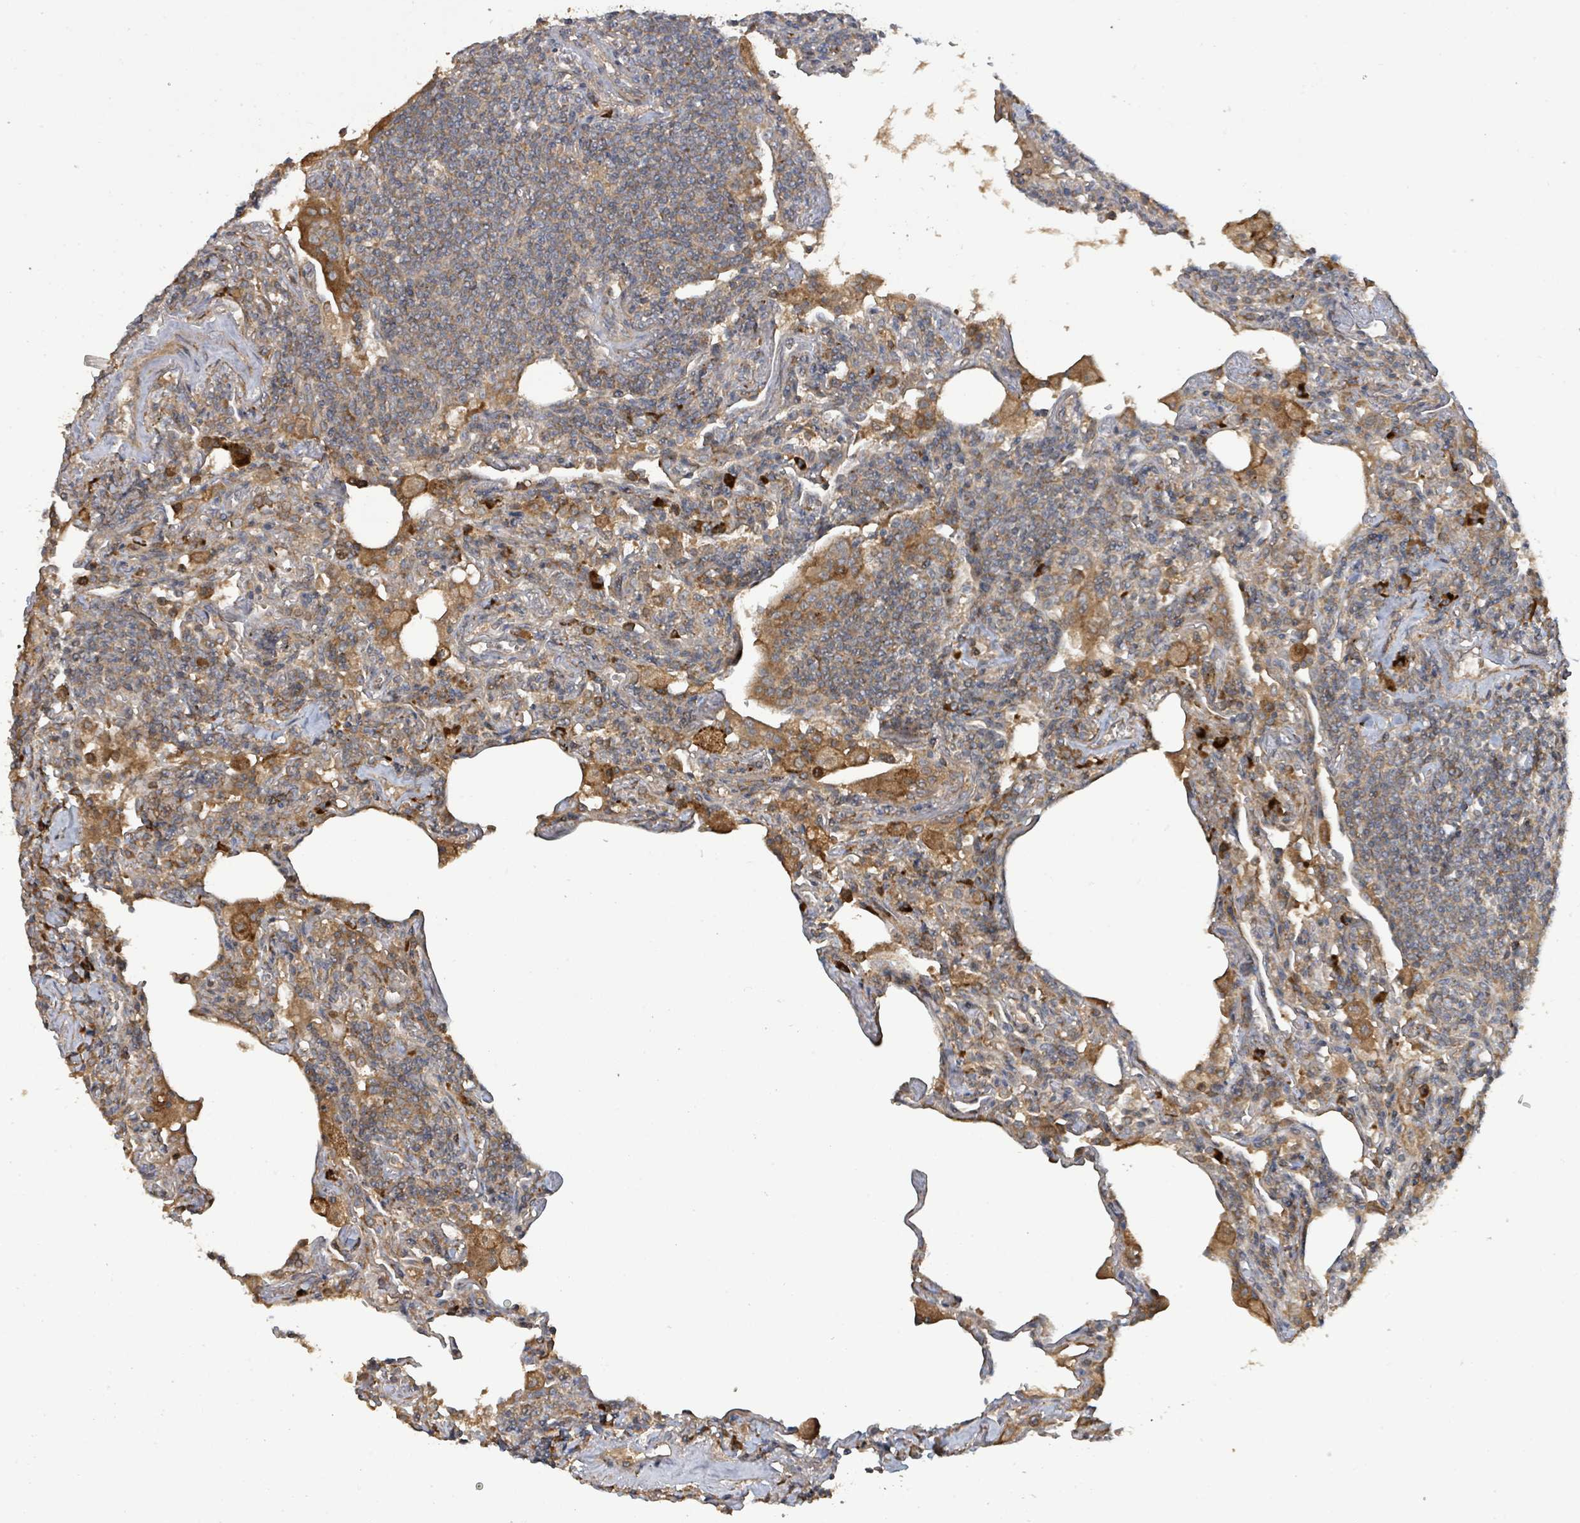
{"staining": {"intensity": "moderate", "quantity": "25%-75%", "location": "cytoplasmic/membranous"}, "tissue": "lymphoma", "cell_type": "Tumor cells", "image_type": "cancer", "snomed": [{"axis": "morphology", "description": "Malignant lymphoma, non-Hodgkin's type, Low grade"}, {"axis": "topography", "description": "Lung"}], "caption": "Low-grade malignant lymphoma, non-Hodgkin's type was stained to show a protein in brown. There is medium levels of moderate cytoplasmic/membranous positivity in approximately 25%-75% of tumor cells.", "gene": "STARD4", "patient": {"sex": "female", "age": 71}}